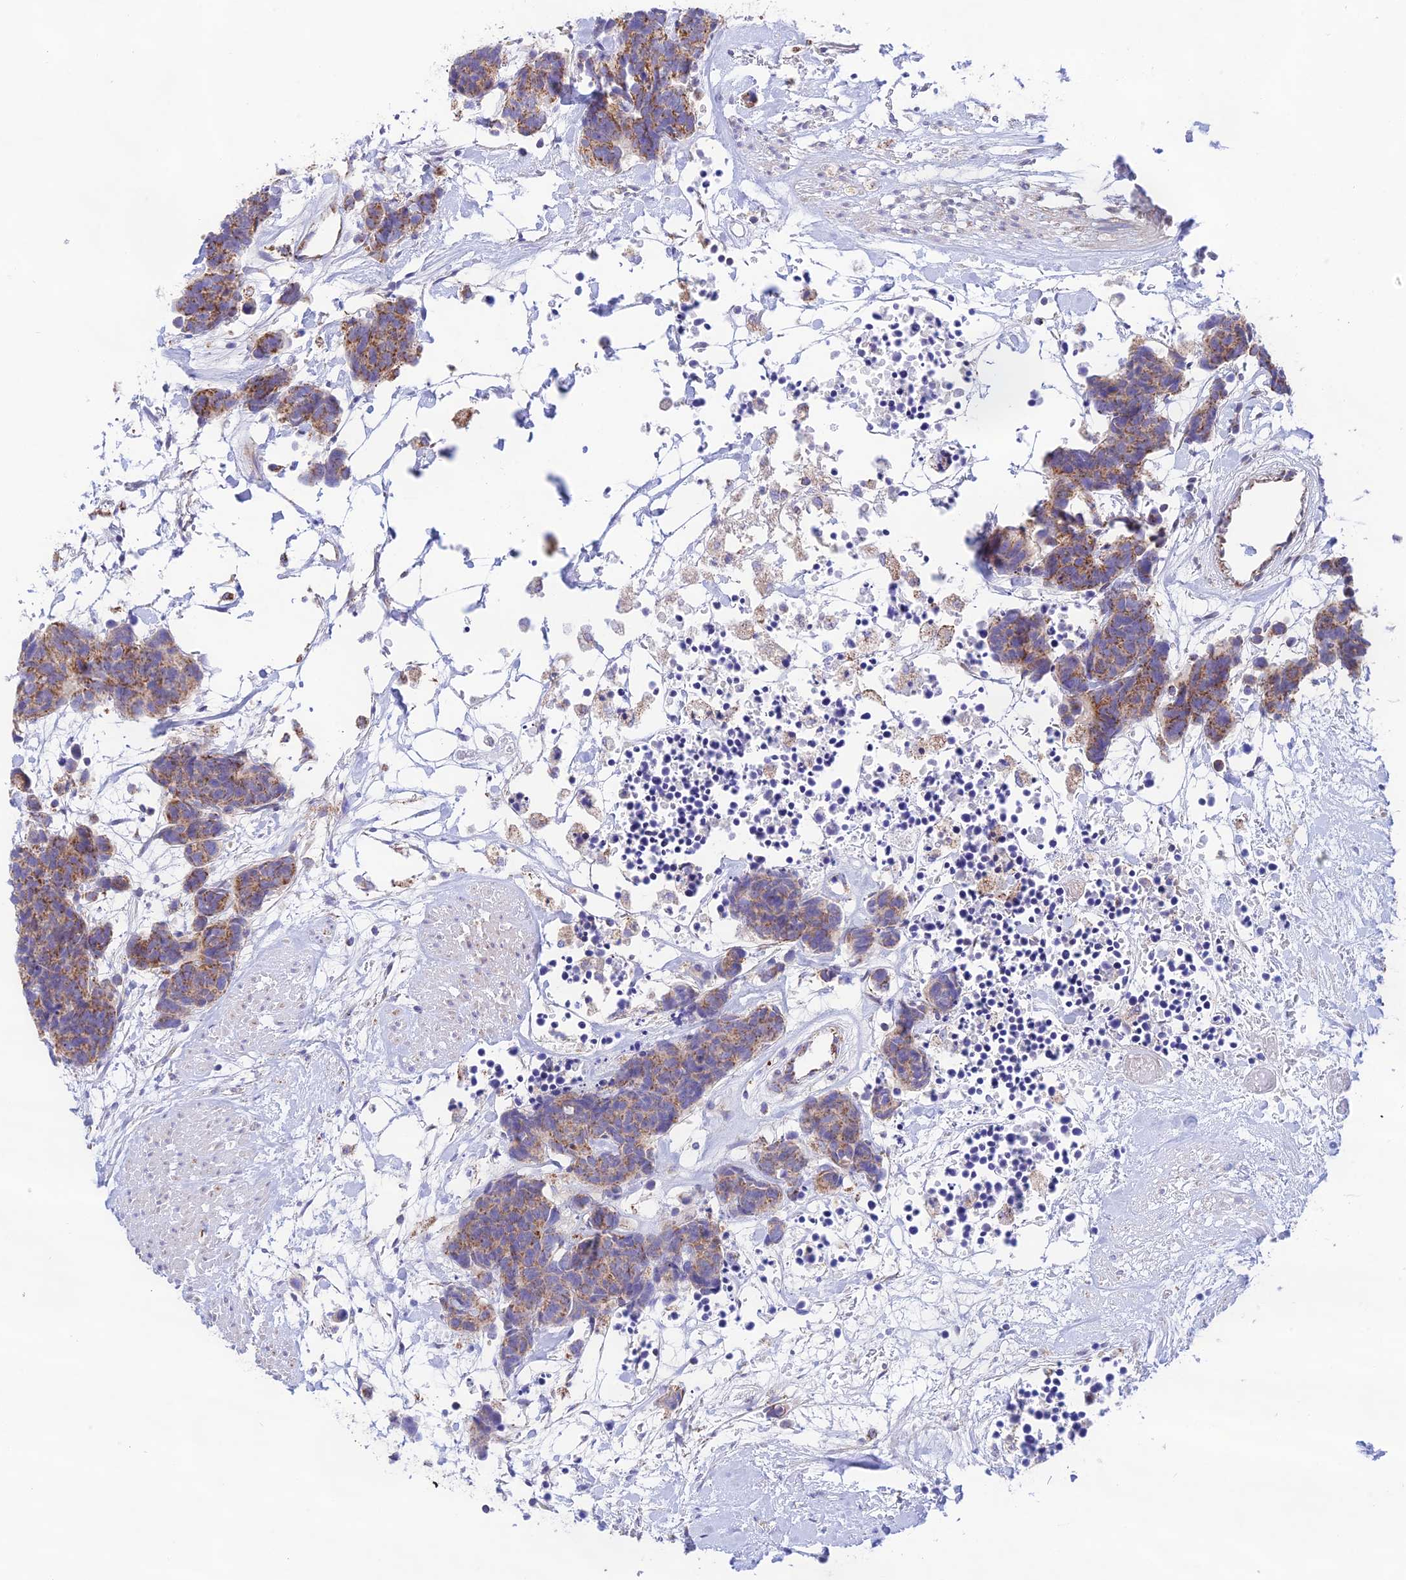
{"staining": {"intensity": "weak", "quantity": ">75%", "location": "cytoplasmic/membranous"}, "tissue": "carcinoid", "cell_type": "Tumor cells", "image_type": "cancer", "snomed": [{"axis": "morphology", "description": "Carcinoma, NOS"}, {"axis": "morphology", "description": "Carcinoid, malignant, NOS"}, {"axis": "topography", "description": "Urinary bladder"}], "caption": "Immunohistochemistry (IHC) of human carcinoid (malignant) reveals low levels of weak cytoplasmic/membranous expression in approximately >75% of tumor cells.", "gene": "HSDL2", "patient": {"sex": "male", "age": 57}}